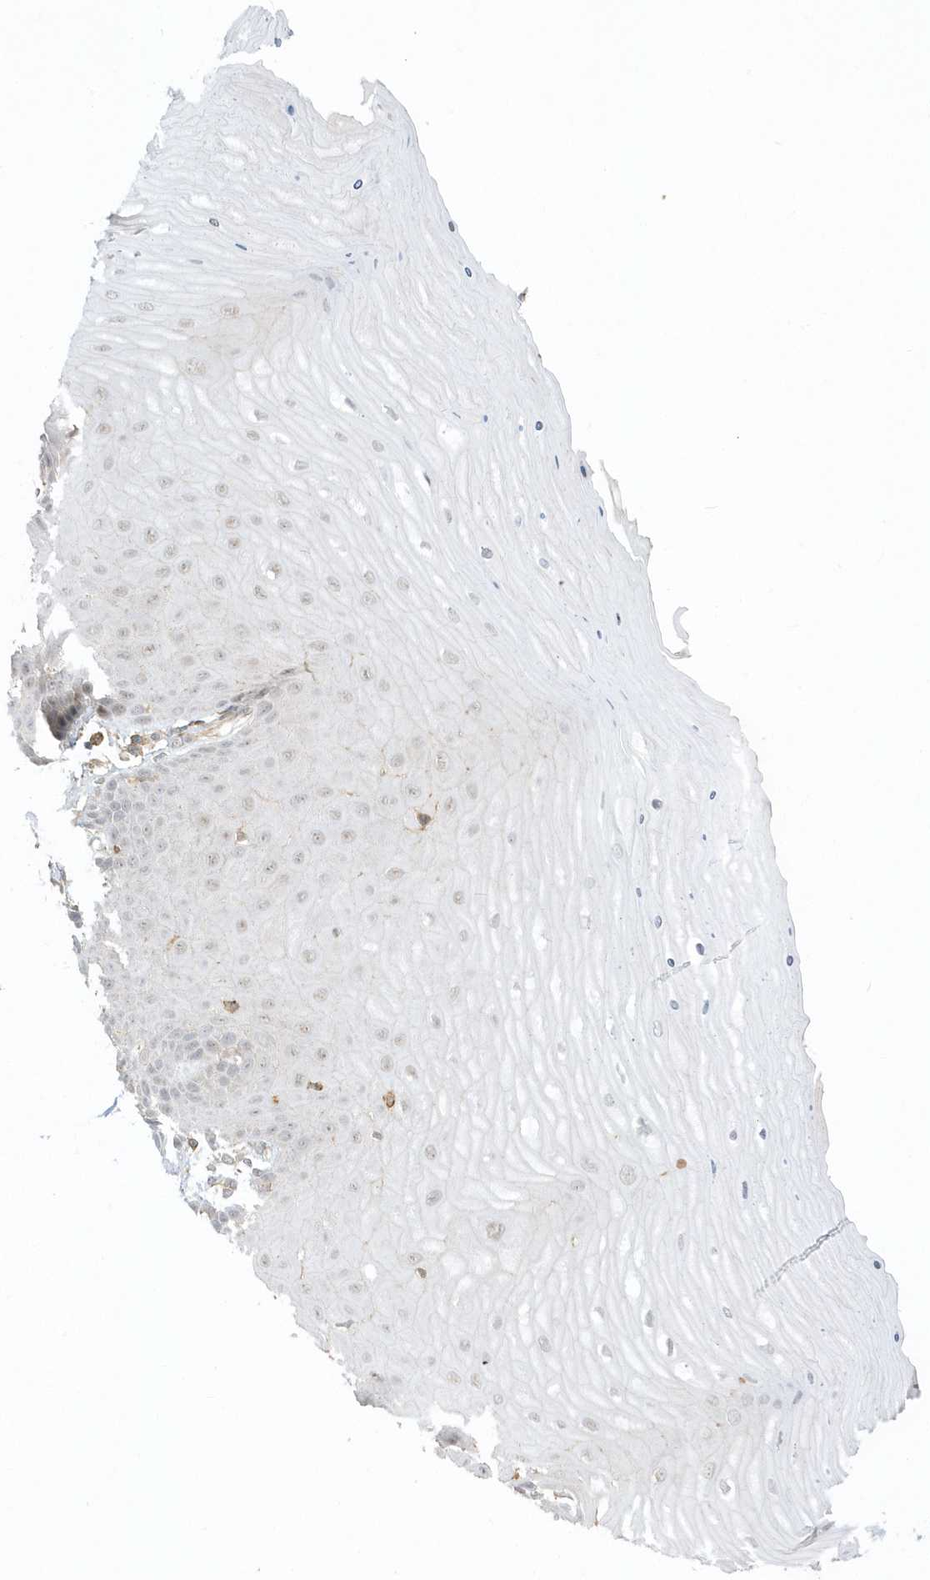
{"staining": {"intensity": "moderate", "quantity": "25%-75%", "location": "cytoplasmic/membranous"}, "tissue": "cervix", "cell_type": "Glandular cells", "image_type": "normal", "snomed": [{"axis": "morphology", "description": "Normal tissue, NOS"}, {"axis": "topography", "description": "Cervix"}], "caption": "A medium amount of moderate cytoplasmic/membranous positivity is present in approximately 25%-75% of glandular cells in unremarkable cervix. (Stains: DAB (3,3'-diaminobenzidine) in brown, nuclei in blue, Microscopy: brightfield microscopy at high magnification).", "gene": "ZBTB8A", "patient": {"sex": "female", "age": 55}}